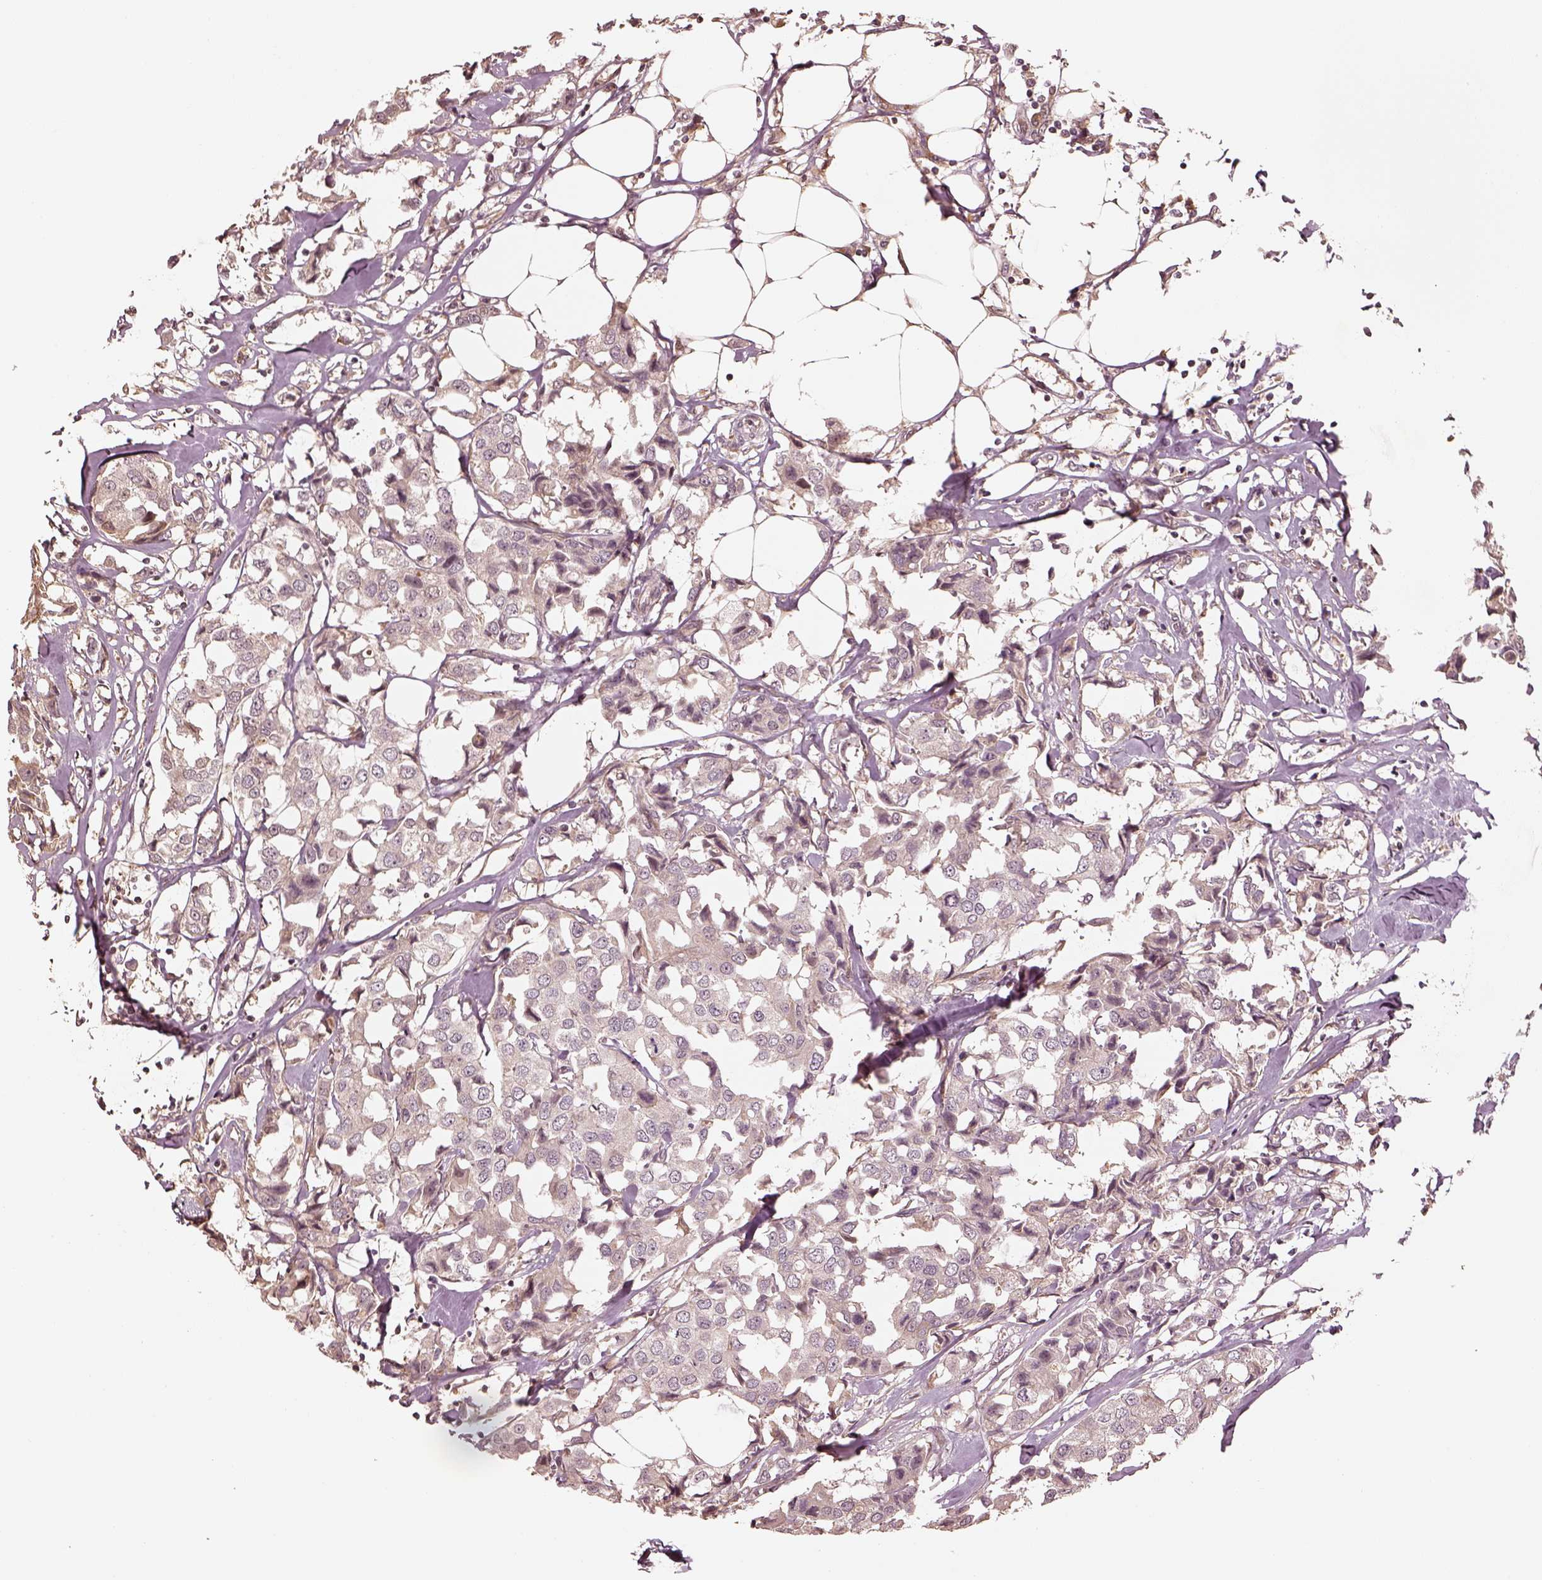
{"staining": {"intensity": "negative", "quantity": "none", "location": "none"}, "tissue": "breast cancer", "cell_type": "Tumor cells", "image_type": "cancer", "snomed": [{"axis": "morphology", "description": "Duct carcinoma"}, {"axis": "topography", "description": "Breast"}], "caption": "A photomicrograph of breast intraductal carcinoma stained for a protein displays no brown staining in tumor cells.", "gene": "CRB1", "patient": {"sex": "female", "age": 80}}